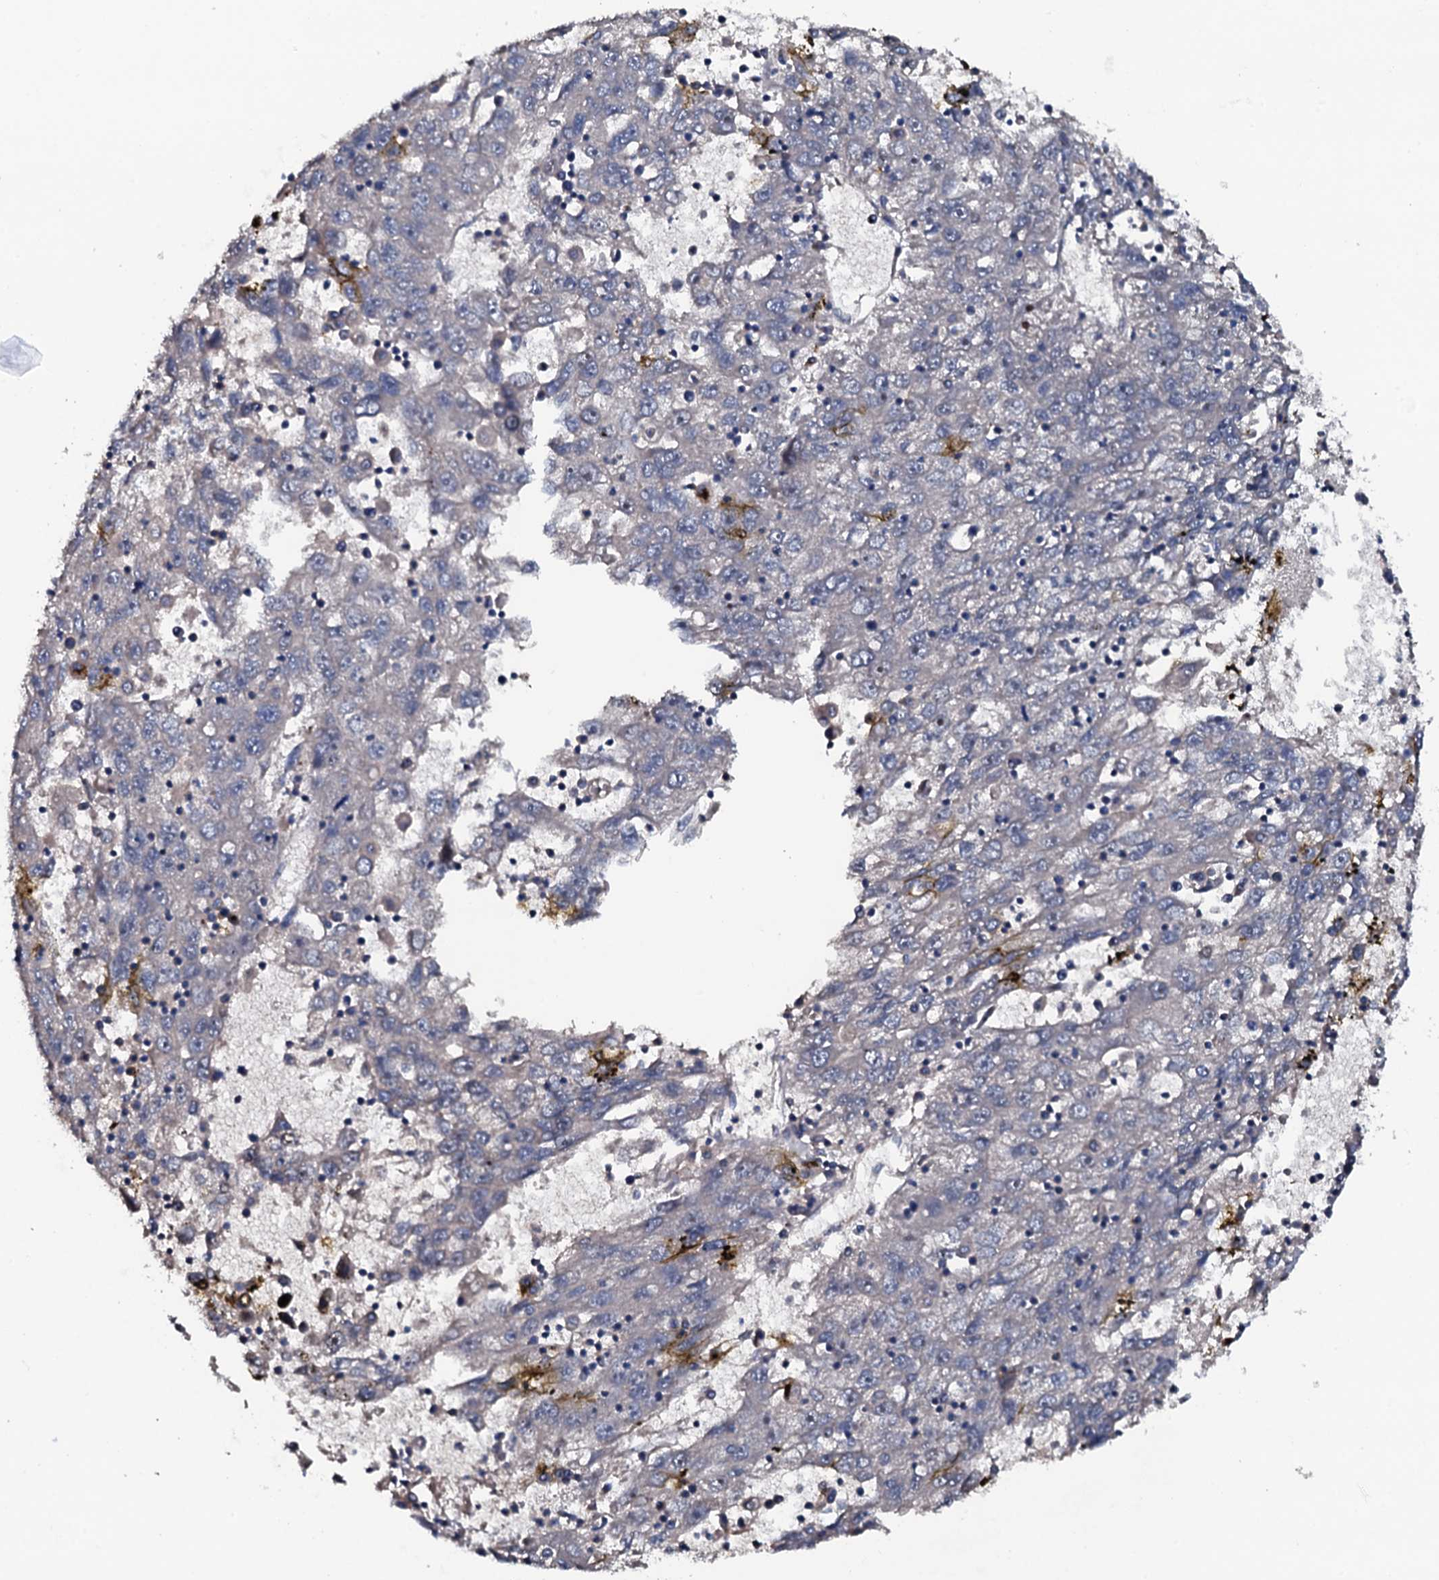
{"staining": {"intensity": "negative", "quantity": "none", "location": "none"}, "tissue": "liver cancer", "cell_type": "Tumor cells", "image_type": "cancer", "snomed": [{"axis": "morphology", "description": "Carcinoma, Hepatocellular, NOS"}, {"axis": "topography", "description": "Liver"}], "caption": "The immunohistochemistry (IHC) image has no significant positivity in tumor cells of liver cancer (hepatocellular carcinoma) tissue. (Stains: DAB (3,3'-diaminobenzidine) IHC with hematoxylin counter stain, Microscopy: brightfield microscopy at high magnification).", "gene": "NEK1", "patient": {"sex": "male", "age": 49}}